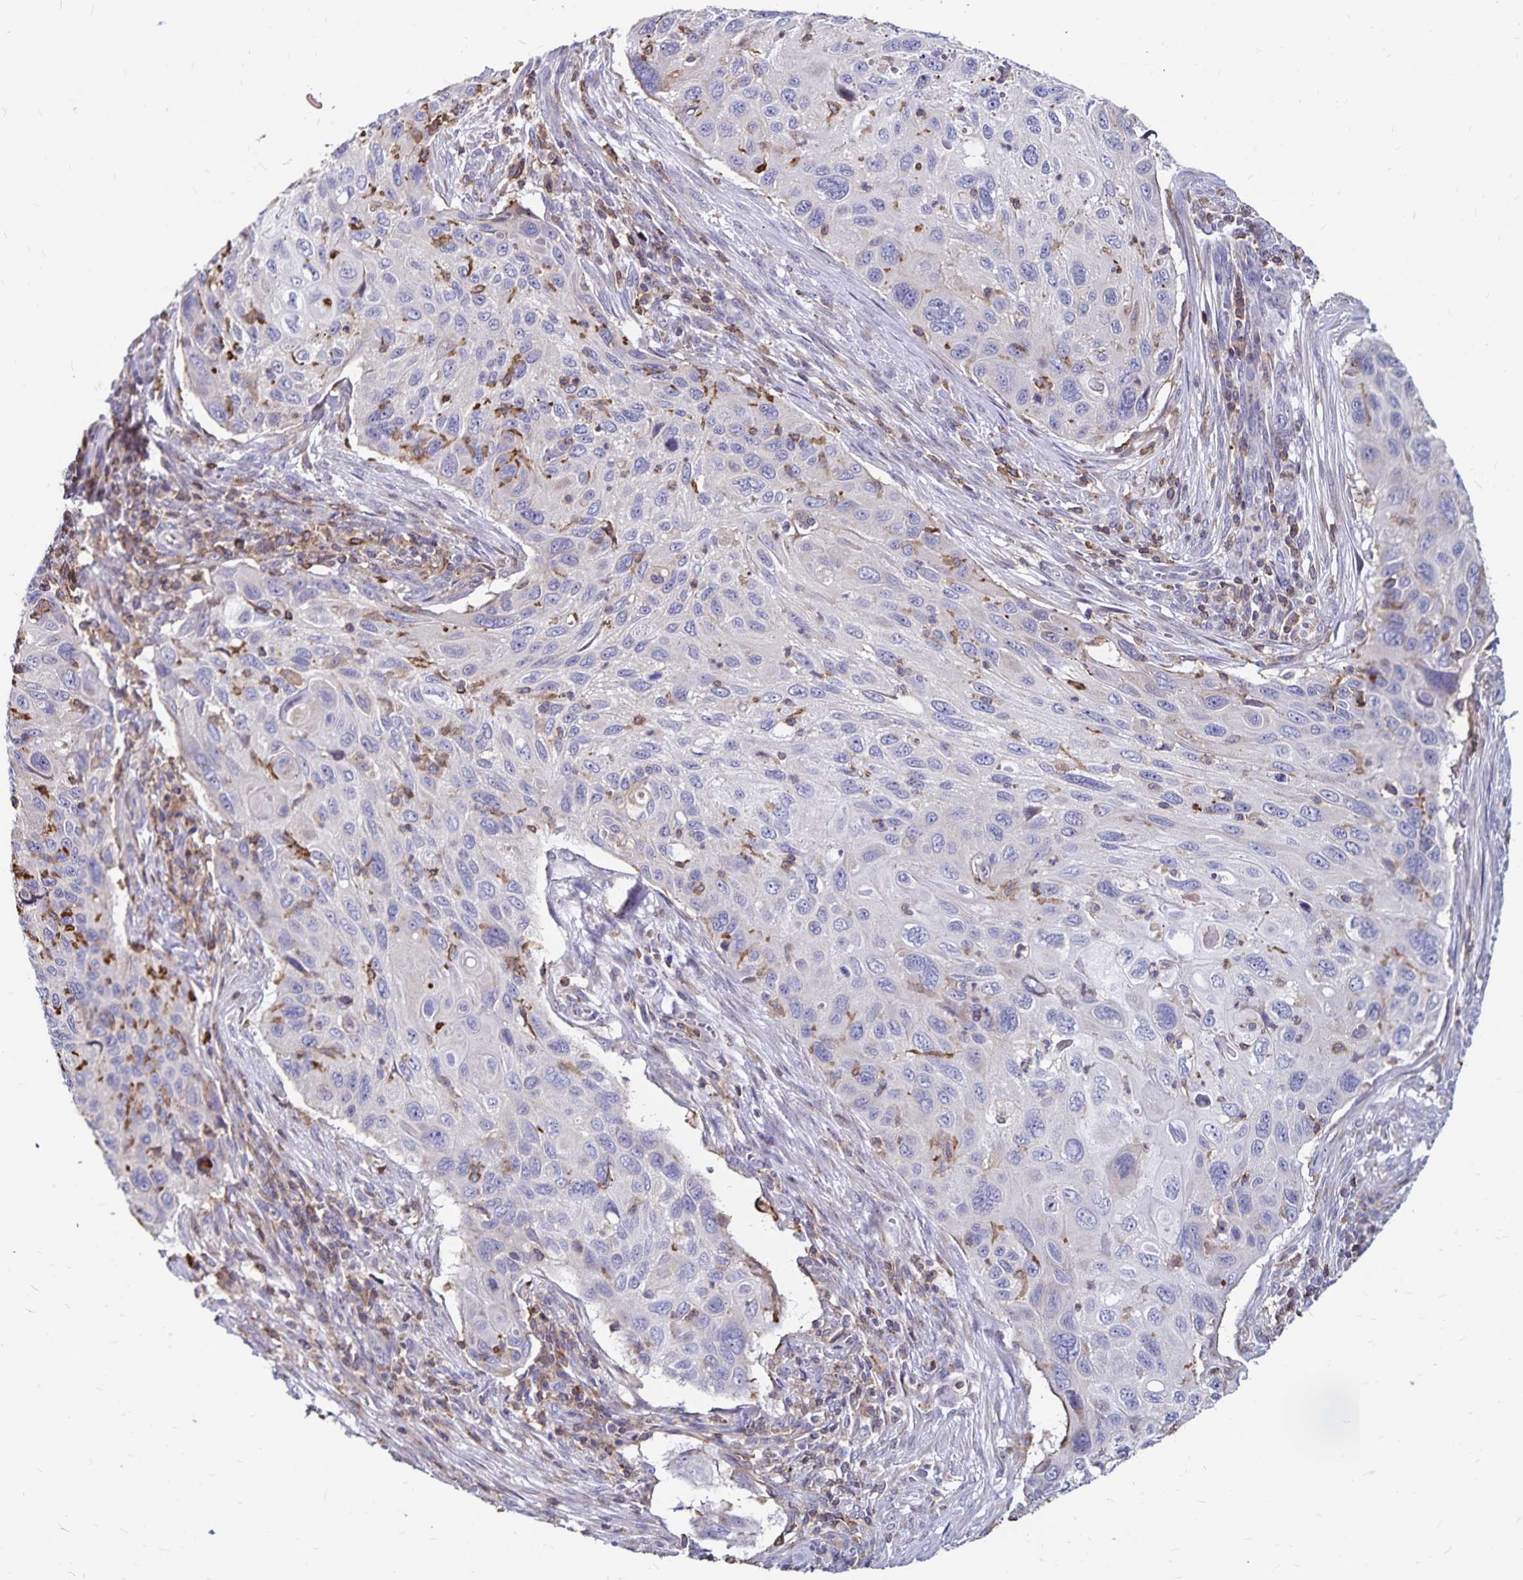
{"staining": {"intensity": "negative", "quantity": "none", "location": "none"}, "tissue": "cervical cancer", "cell_type": "Tumor cells", "image_type": "cancer", "snomed": [{"axis": "morphology", "description": "Squamous cell carcinoma, NOS"}, {"axis": "topography", "description": "Cervix"}], "caption": "The histopathology image exhibits no staining of tumor cells in cervical cancer (squamous cell carcinoma). Brightfield microscopy of immunohistochemistry (IHC) stained with DAB (brown) and hematoxylin (blue), captured at high magnification.", "gene": "NAGPA", "patient": {"sex": "female", "age": 70}}